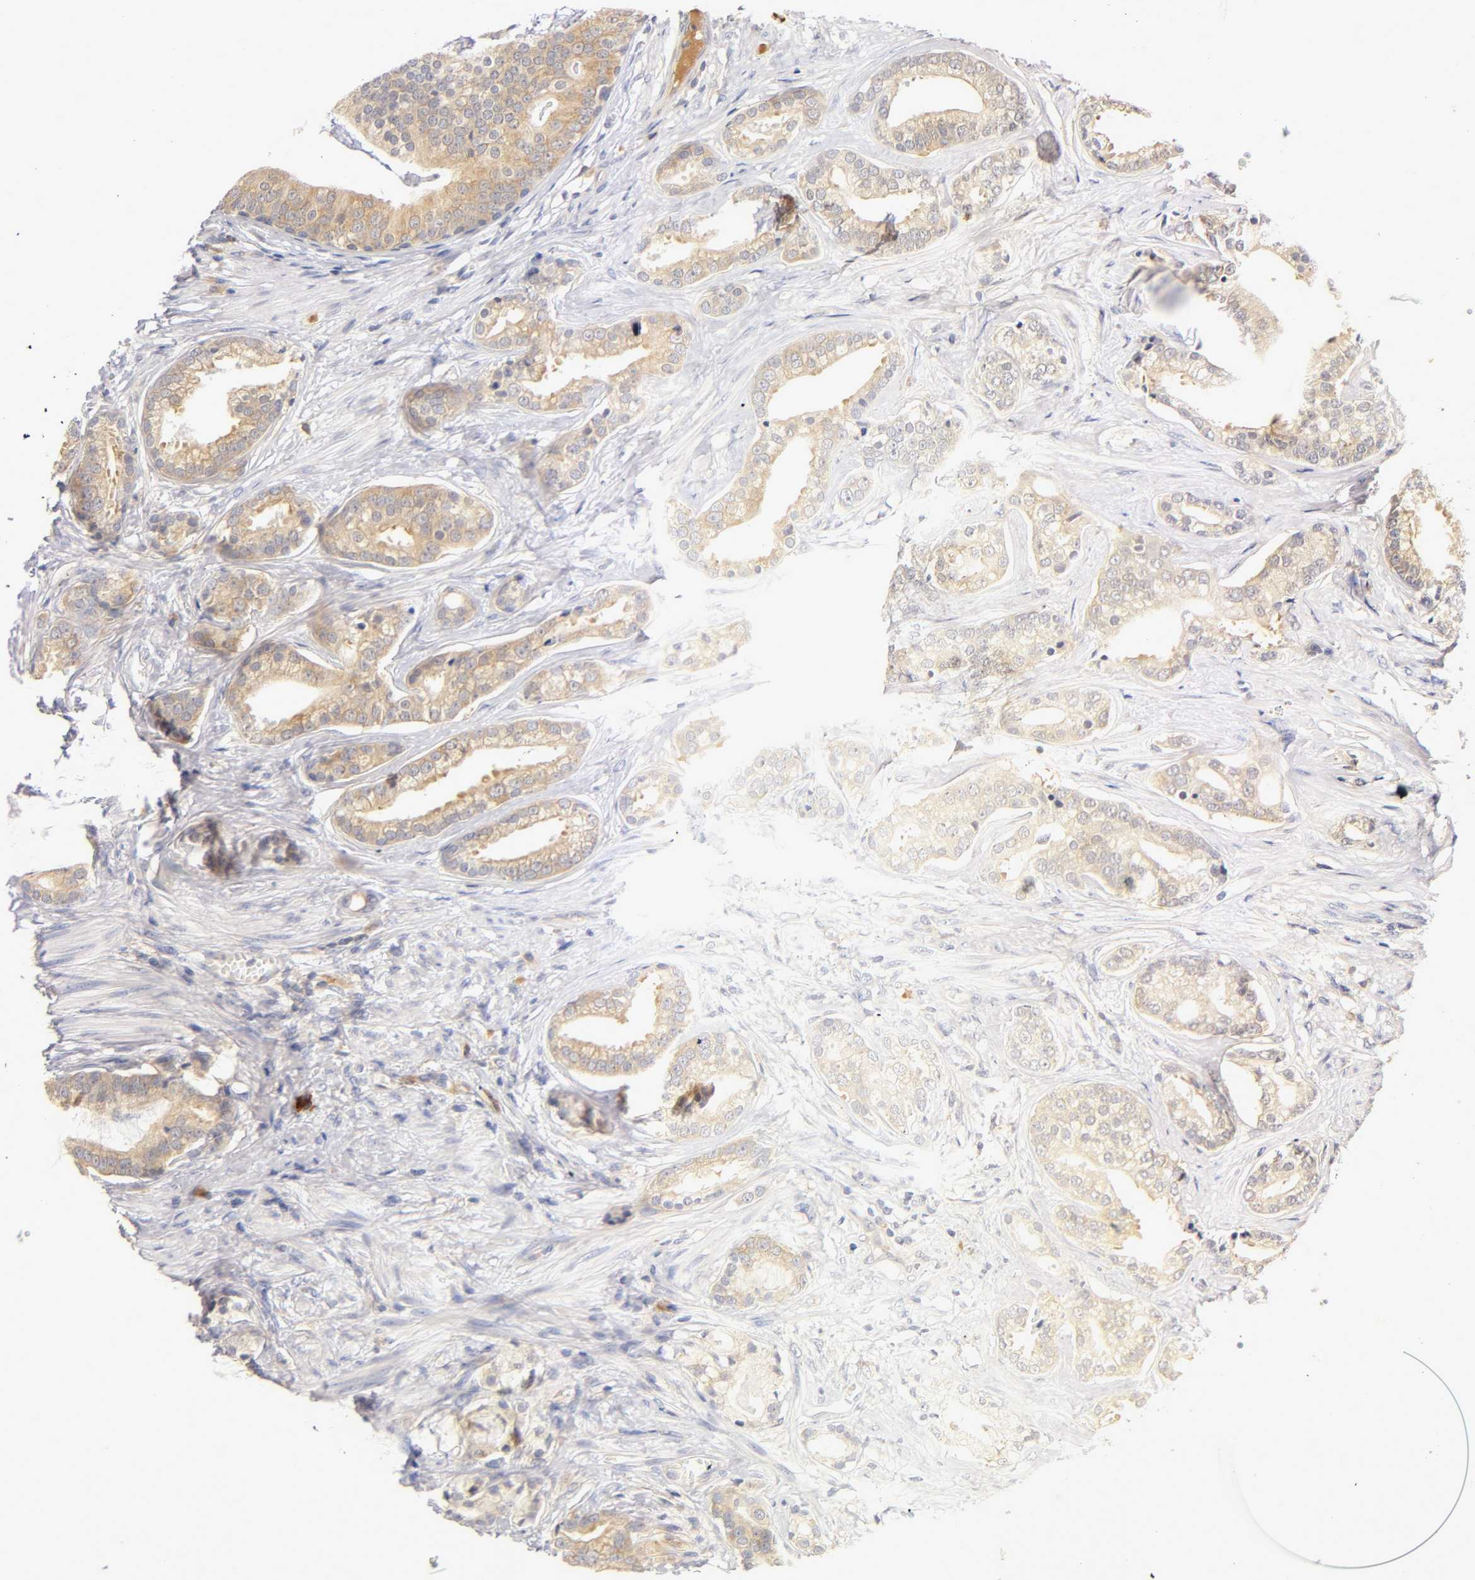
{"staining": {"intensity": "moderate", "quantity": ">75%", "location": "cytoplasmic/membranous"}, "tissue": "prostate cancer", "cell_type": "Tumor cells", "image_type": "cancer", "snomed": [{"axis": "morphology", "description": "Adenocarcinoma, Low grade"}, {"axis": "topography", "description": "Prostate"}], "caption": "Prostate low-grade adenocarcinoma was stained to show a protein in brown. There is medium levels of moderate cytoplasmic/membranous staining in approximately >75% of tumor cells.", "gene": "RPS29", "patient": {"sex": "male", "age": 58}}